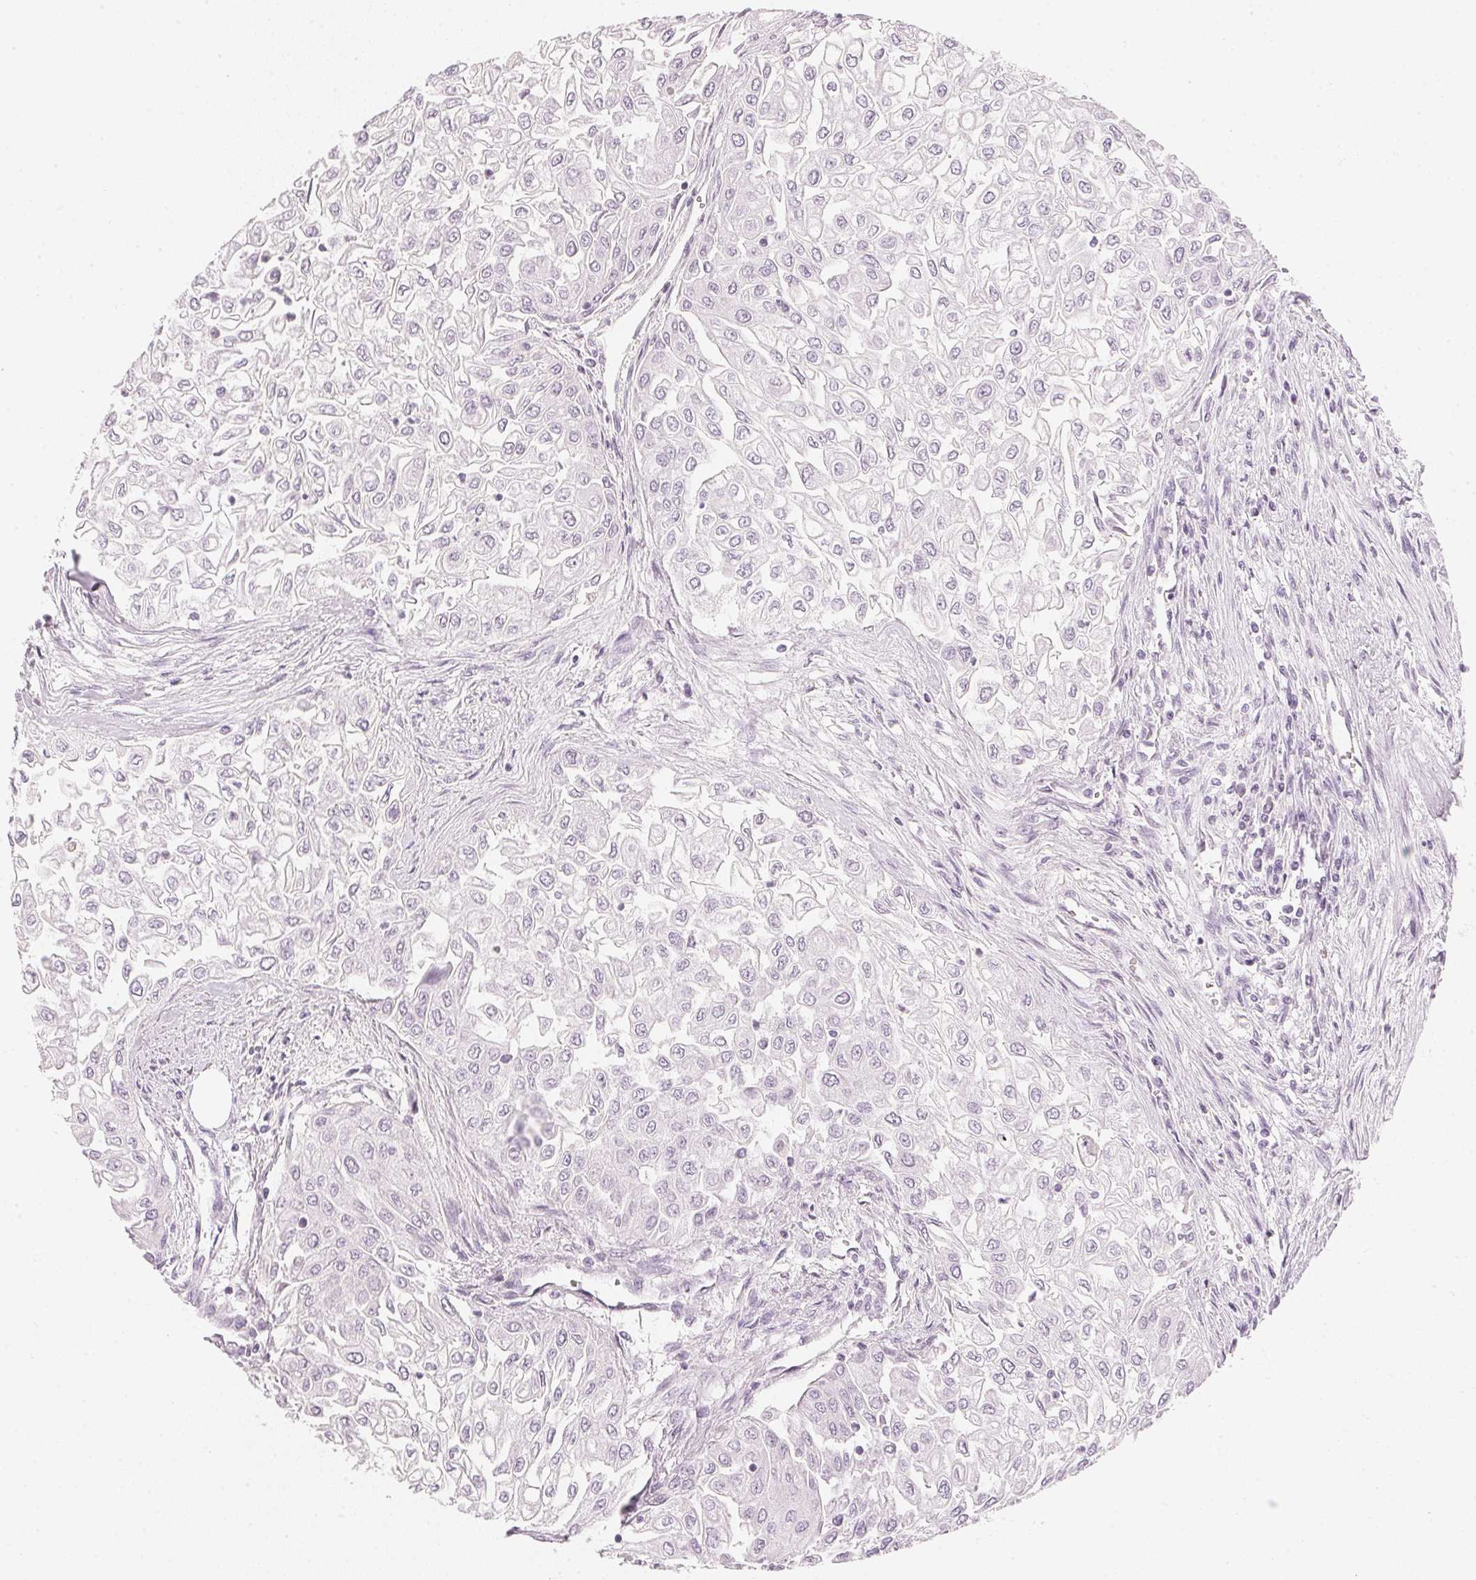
{"staining": {"intensity": "negative", "quantity": "none", "location": "none"}, "tissue": "urothelial cancer", "cell_type": "Tumor cells", "image_type": "cancer", "snomed": [{"axis": "morphology", "description": "Urothelial carcinoma, High grade"}, {"axis": "topography", "description": "Urinary bladder"}], "caption": "Urothelial cancer was stained to show a protein in brown. There is no significant positivity in tumor cells.", "gene": "CHST4", "patient": {"sex": "male", "age": 62}}